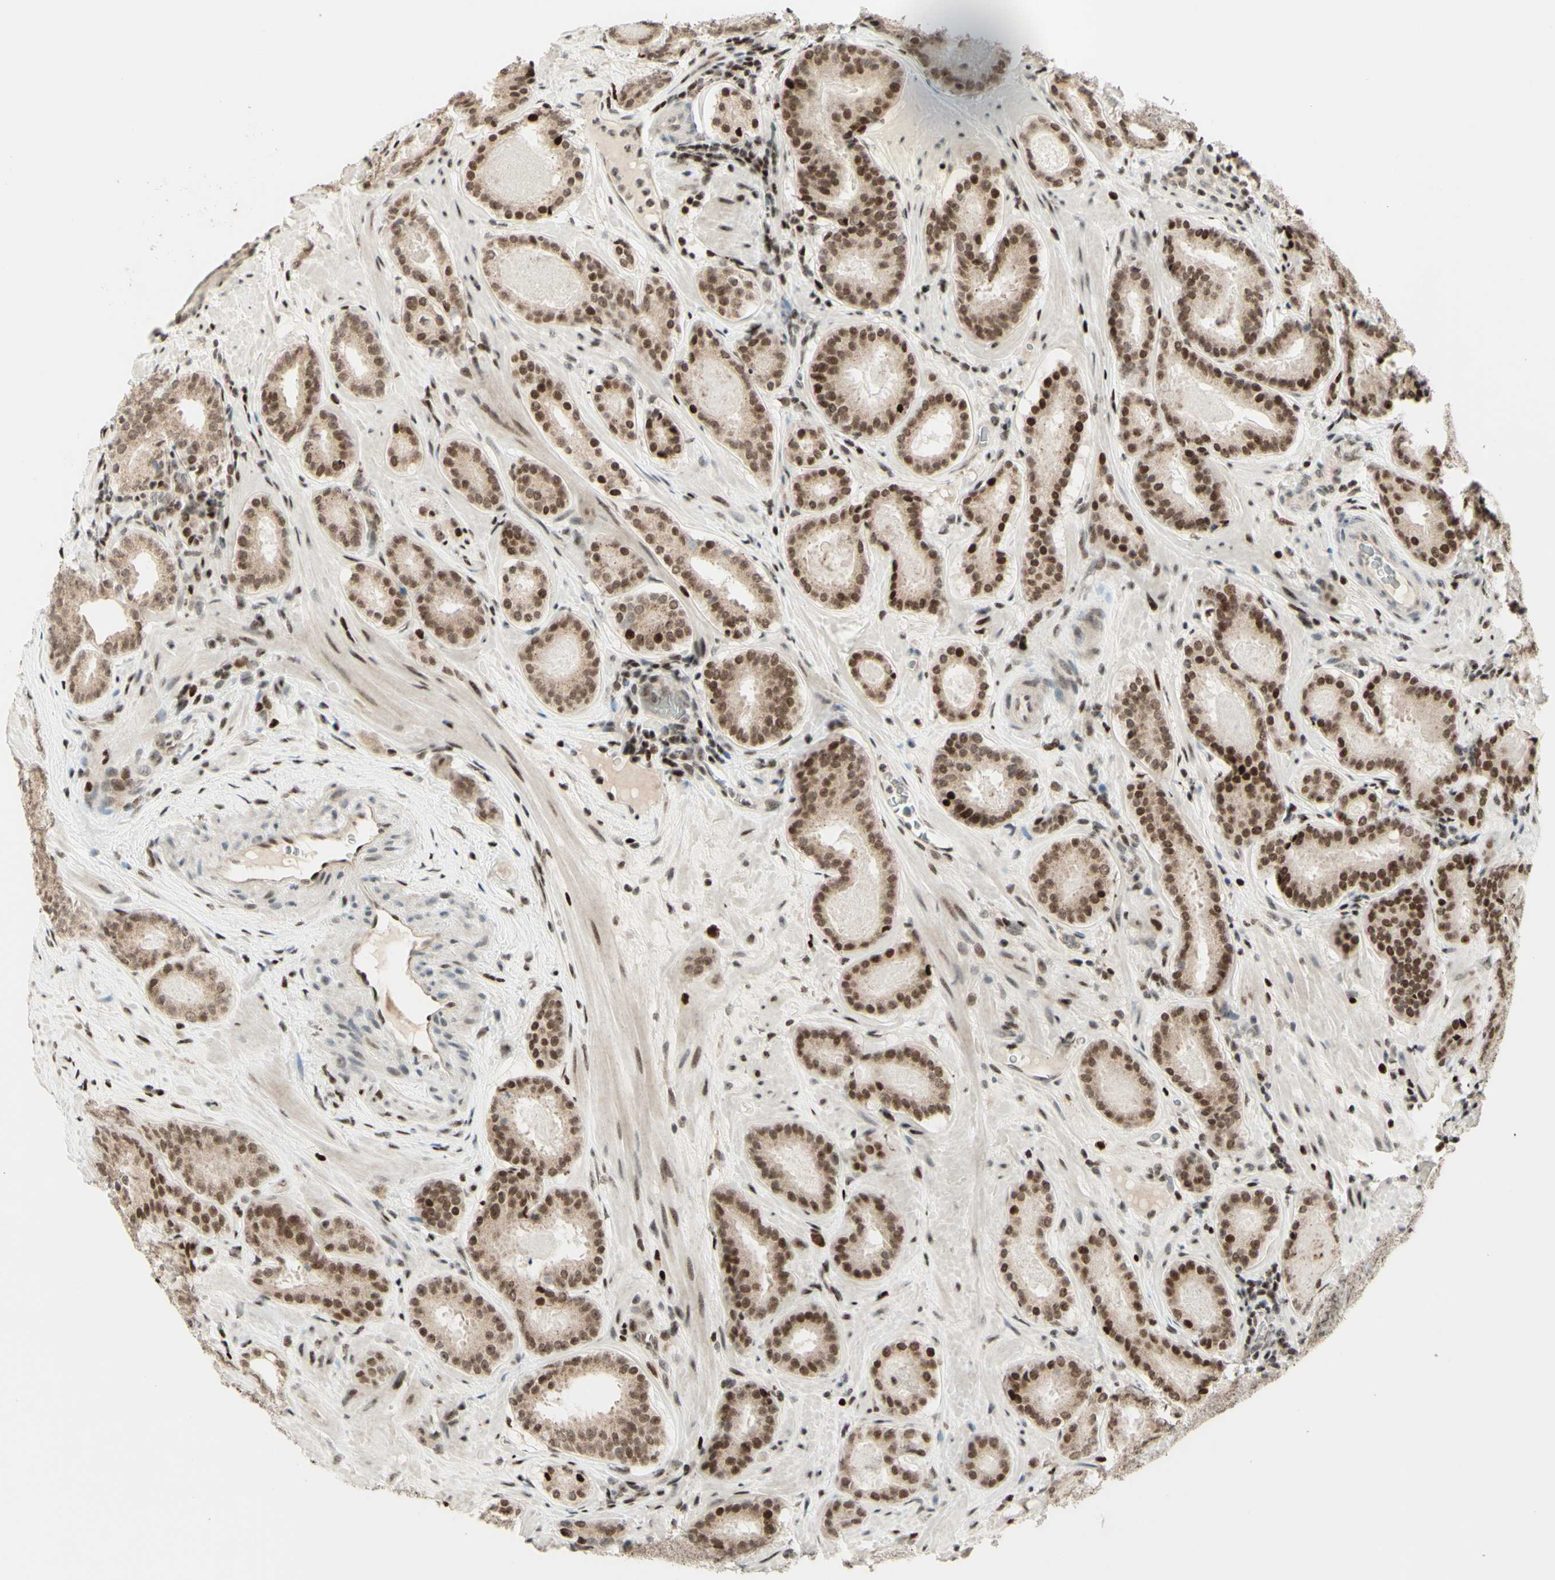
{"staining": {"intensity": "strong", "quantity": "<25%", "location": "cytoplasmic/membranous,nuclear"}, "tissue": "prostate cancer", "cell_type": "Tumor cells", "image_type": "cancer", "snomed": [{"axis": "morphology", "description": "Adenocarcinoma, Low grade"}, {"axis": "topography", "description": "Prostate"}], "caption": "Low-grade adenocarcinoma (prostate) stained for a protein (brown) reveals strong cytoplasmic/membranous and nuclear positive positivity in approximately <25% of tumor cells.", "gene": "CDKL5", "patient": {"sex": "male", "age": 69}}